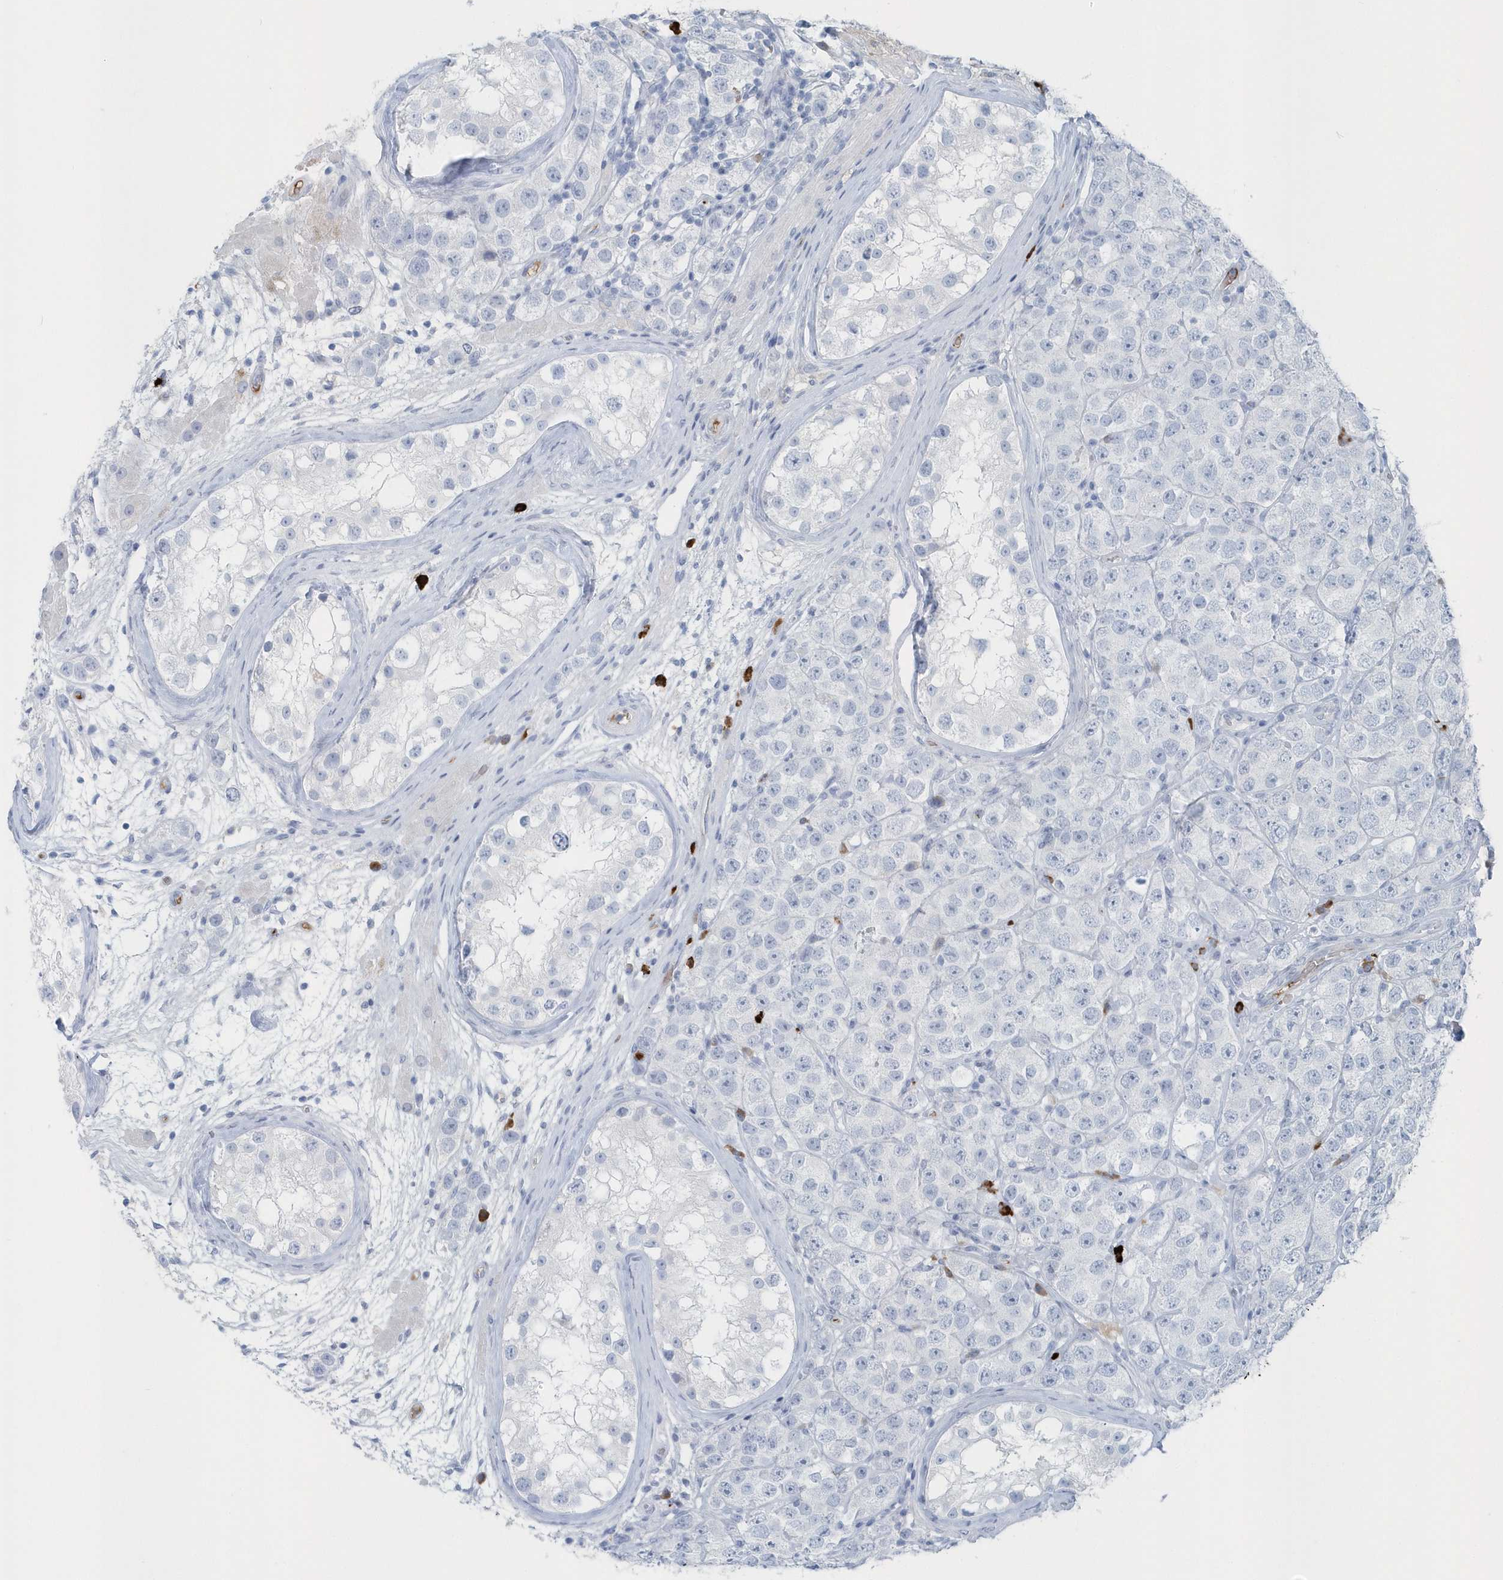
{"staining": {"intensity": "negative", "quantity": "none", "location": "none"}, "tissue": "testis cancer", "cell_type": "Tumor cells", "image_type": "cancer", "snomed": [{"axis": "morphology", "description": "Seminoma, NOS"}, {"axis": "topography", "description": "Testis"}], "caption": "Immunohistochemistry (IHC) of testis seminoma demonstrates no expression in tumor cells. (Immunohistochemistry, brightfield microscopy, high magnification).", "gene": "JCHAIN", "patient": {"sex": "male", "age": 28}}